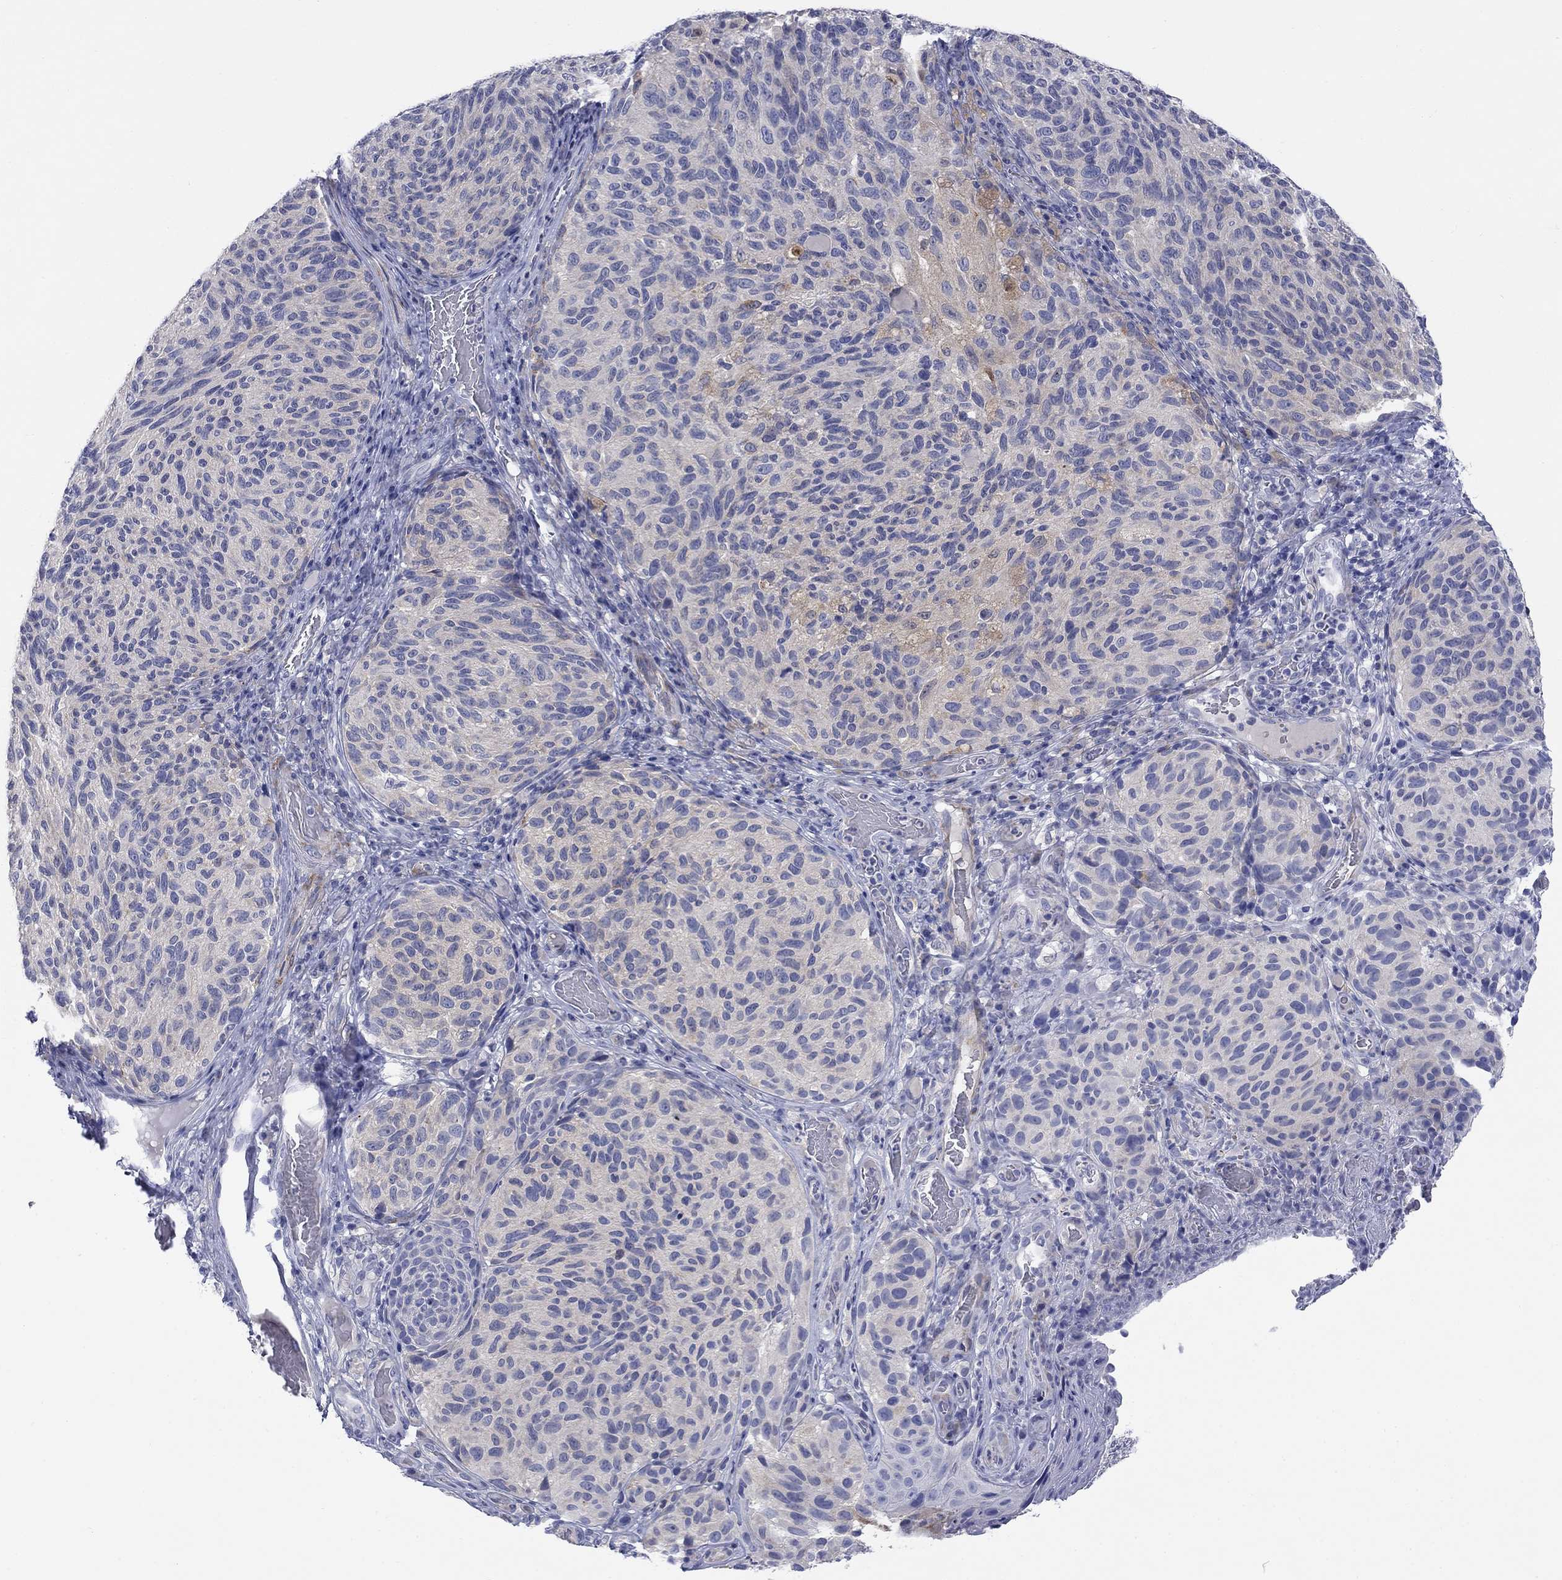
{"staining": {"intensity": "negative", "quantity": "none", "location": "none"}, "tissue": "melanoma", "cell_type": "Tumor cells", "image_type": "cancer", "snomed": [{"axis": "morphology", "description": "Malignant melanoma, NOS"}, {"axis": "topography", "description": "Skin"}], "caption": "Tumor cells are negative for brown protein staining in melanoma.", "gene": "PTPRZ1", "patient": {"sex": "female", "age": 73}}